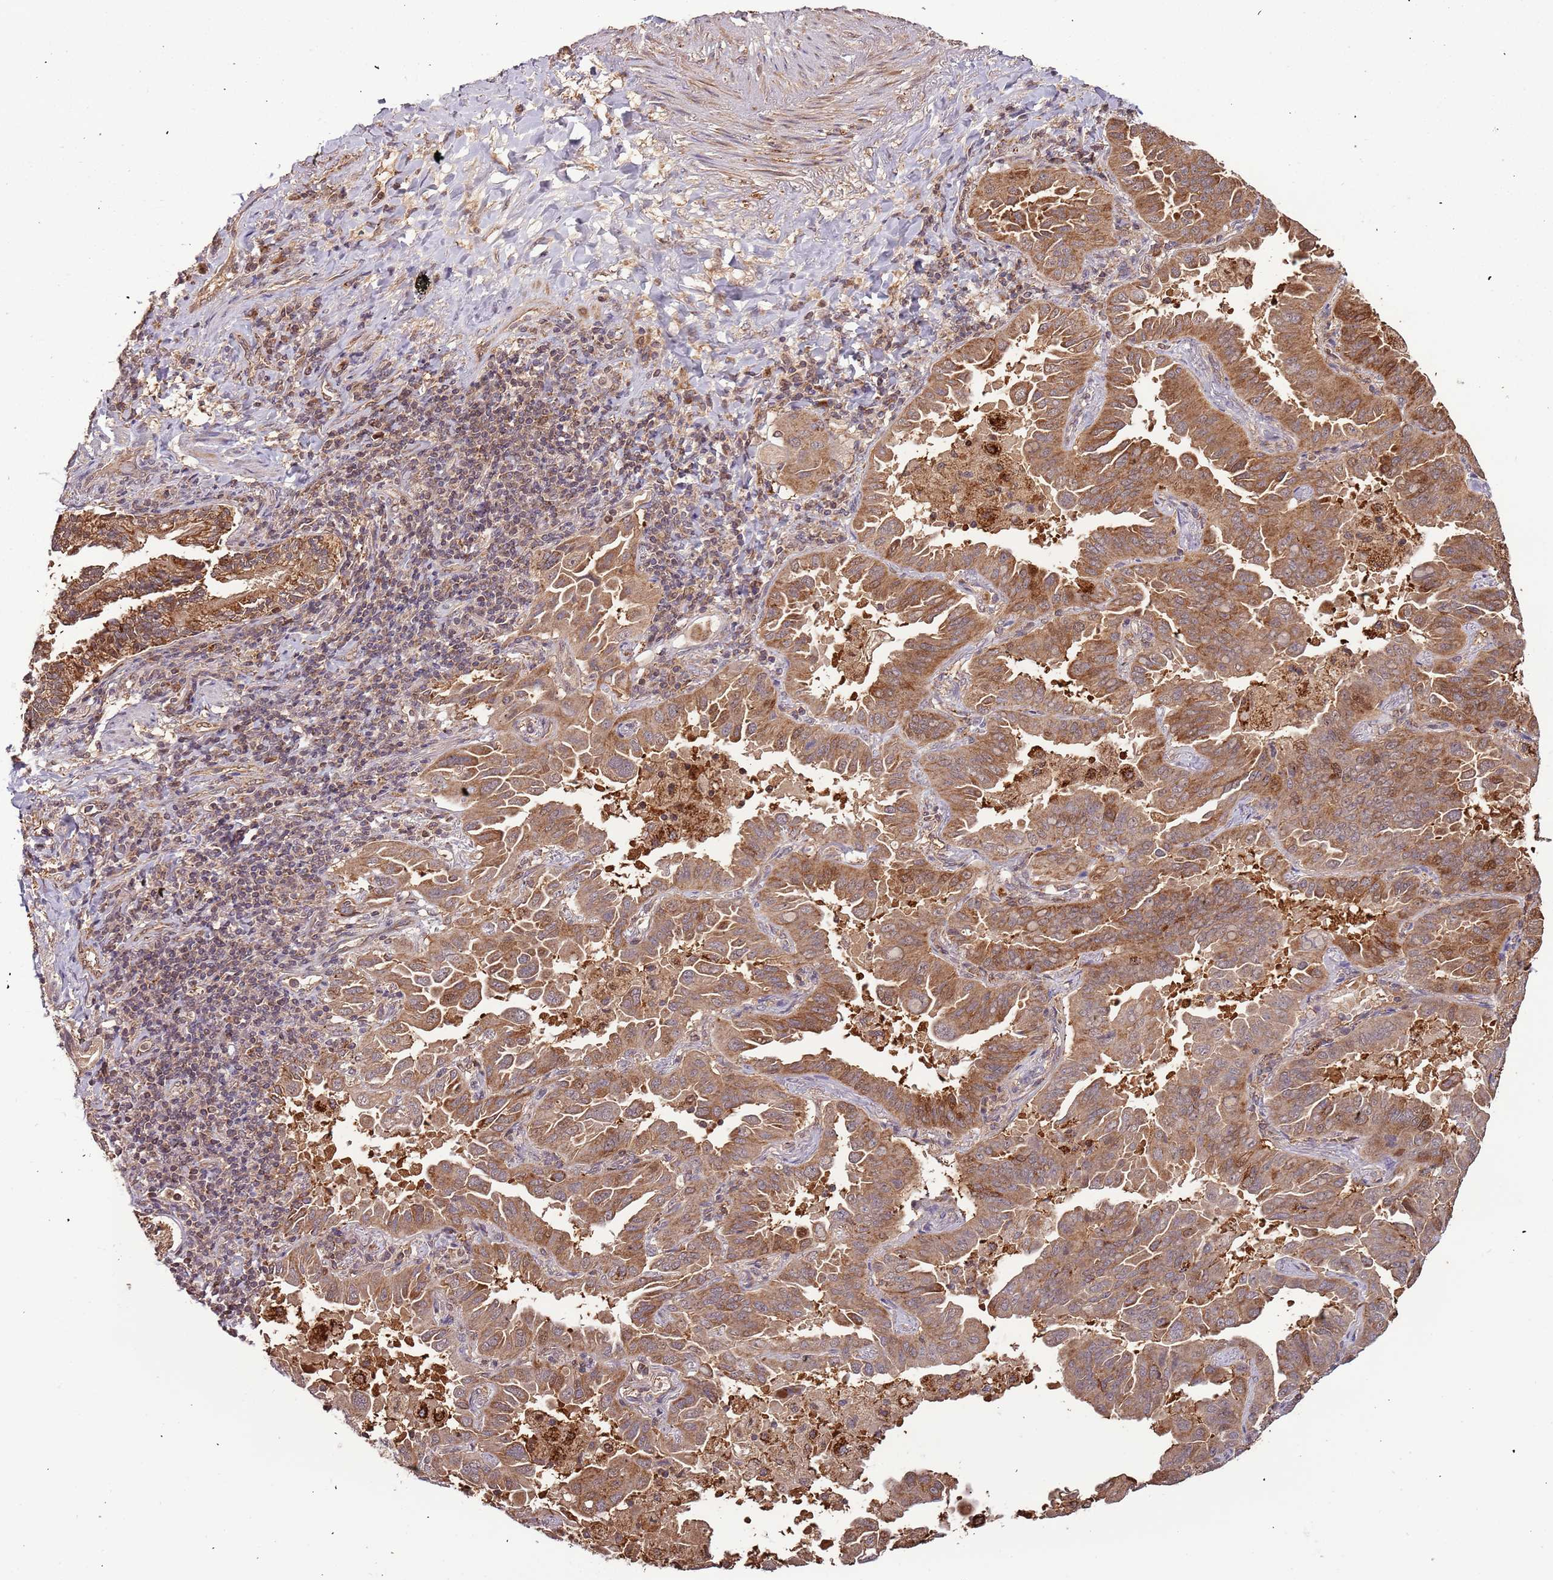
{"staining": {"intensity": "moderate", "quantity": ">75%", "location": "cytoplasmic/membranous,nuclear"}, "tissue": "lung cancer", "cell_type": "Tumor cells", "image_type": "cancer", "snomed": [{"axis": "morphology", "description": "Adenocarcinoma, NOS"}, {"axis": "topography", "description": "Lung"}], "caption": "Lung cancer (adenocarcinoma) stained with a protein marker reveals moderate staining in tumor cells.", "gene": "IL17RD", "patient": {"sex": "male", "age": 64}}